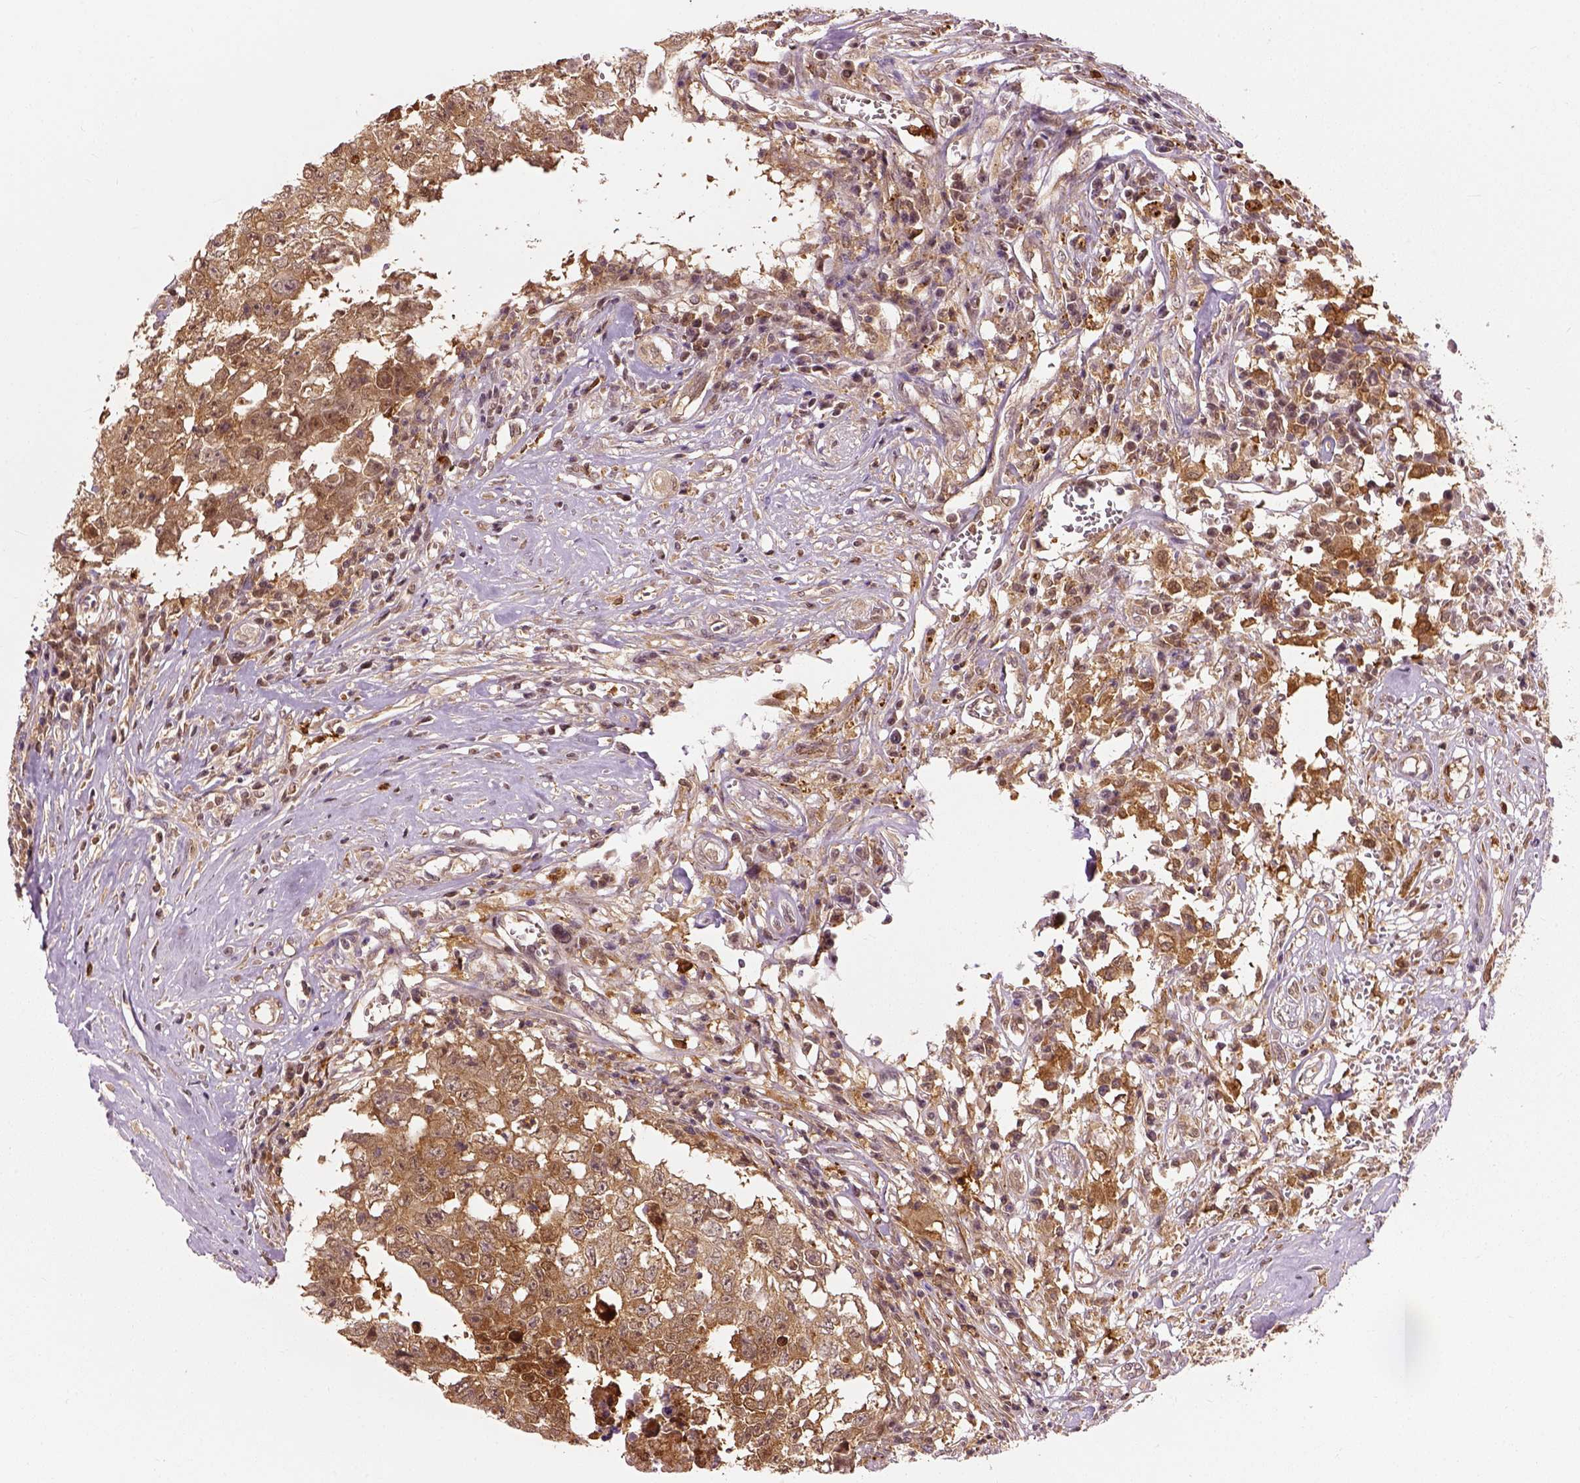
{"staining": {"intensity": "moderate", "quantity": ">75%", "location": "cytoplasmic/membranous"}, "tissue": "testis cancer", "cell_type": "Tumor cells", "image_type": "cancer", "snomed": [{"axis": "morphology", "description": "Carcinoma, Embryonal, NOS"}, {"axis": "topography", "description": "Testis"}], "caption": "Testis cancer stained with a brown dye shows moderate cytoplasmic/membranous positive staining in approximately >75% of tumor cells.", "gene": "GPI", "patient": {"sex": "male", "age": 36}}